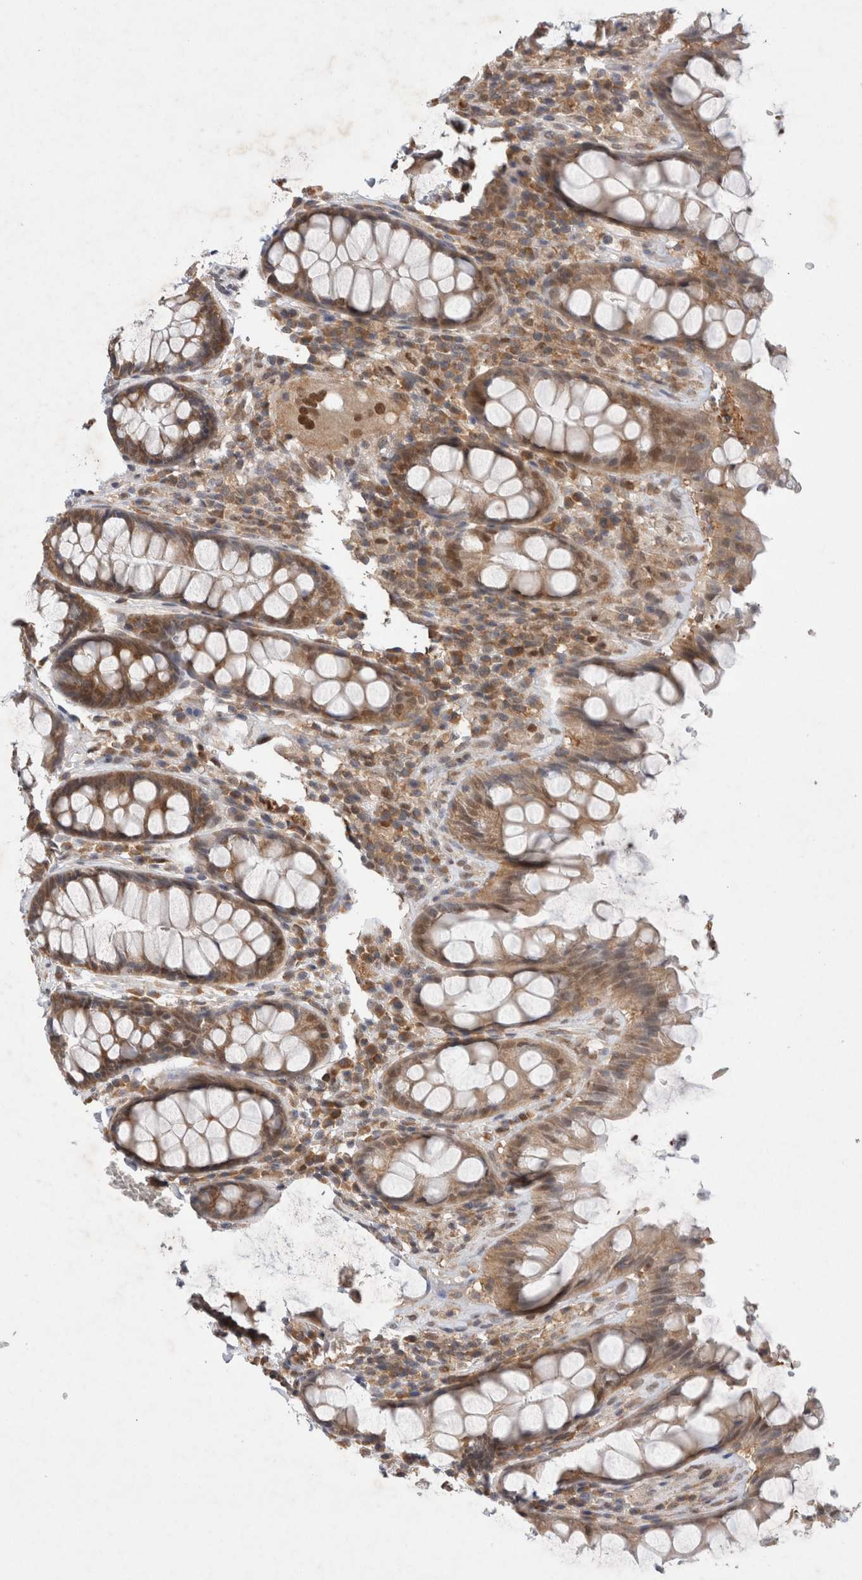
{"staining": {"intensity": "moderate", "quantity": ">75%", "location": "cytoplasmic/membranous"}, "tissue": "rectum", "cell_type": "Glandular cells", "image_type": "normal", "snomed": [{"axis": "morphology", "description": "Normal tissue, NOS"}, {"axis": "topography", "description": "Rectum"}], "caption": "Protein staining exhibits moderate cytoplasmic/membranous expression in approximately >75% of glandular cells in normal rectum. (IHC, brightfield microscopy, high magnification).", "gene": "EIF3E", "patient": {"sex": "male", "age": 64}}